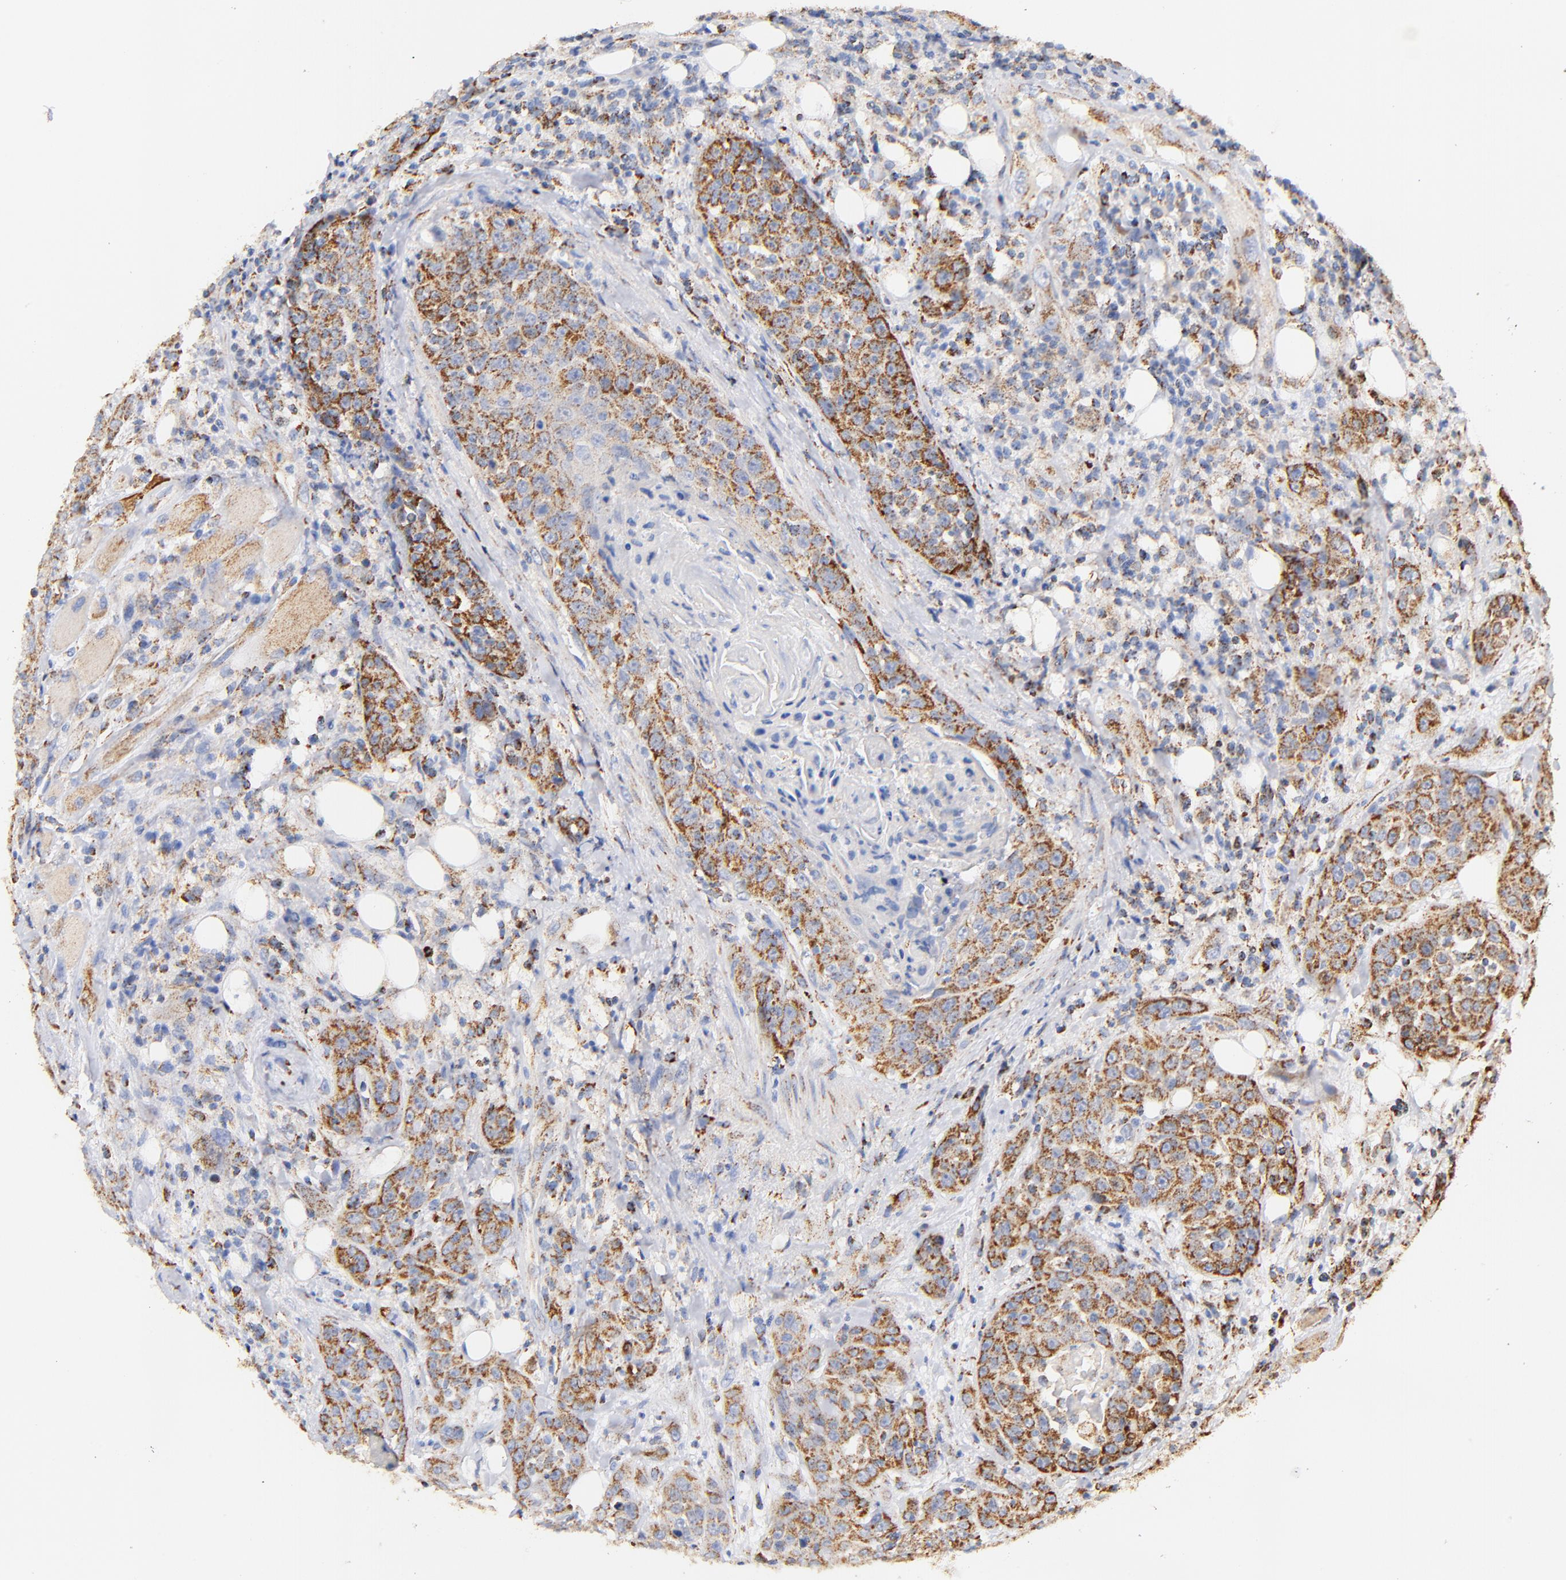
{"staining": {"intensity": "strong", "quantity": ">75%", "location": "cytoplasmic/membranous"}, "tissue": "head and neck cancer", "cell_type": "Tumor cells", "image_type": "cancer", "snomed": [{"axis": "morphology", "description": "Squamous cell carcinoma, NOS"}, {"axis": "topography", "description": "Head-Neck"}], "caption": "Head and neck squamous cell carcinoma tissue exhibits strong cytoplasmic/membranous expression in approximately >75% of tumor cells", "gene": "ATP5F1D", "patient": {"sex": "female", "age": 84}}